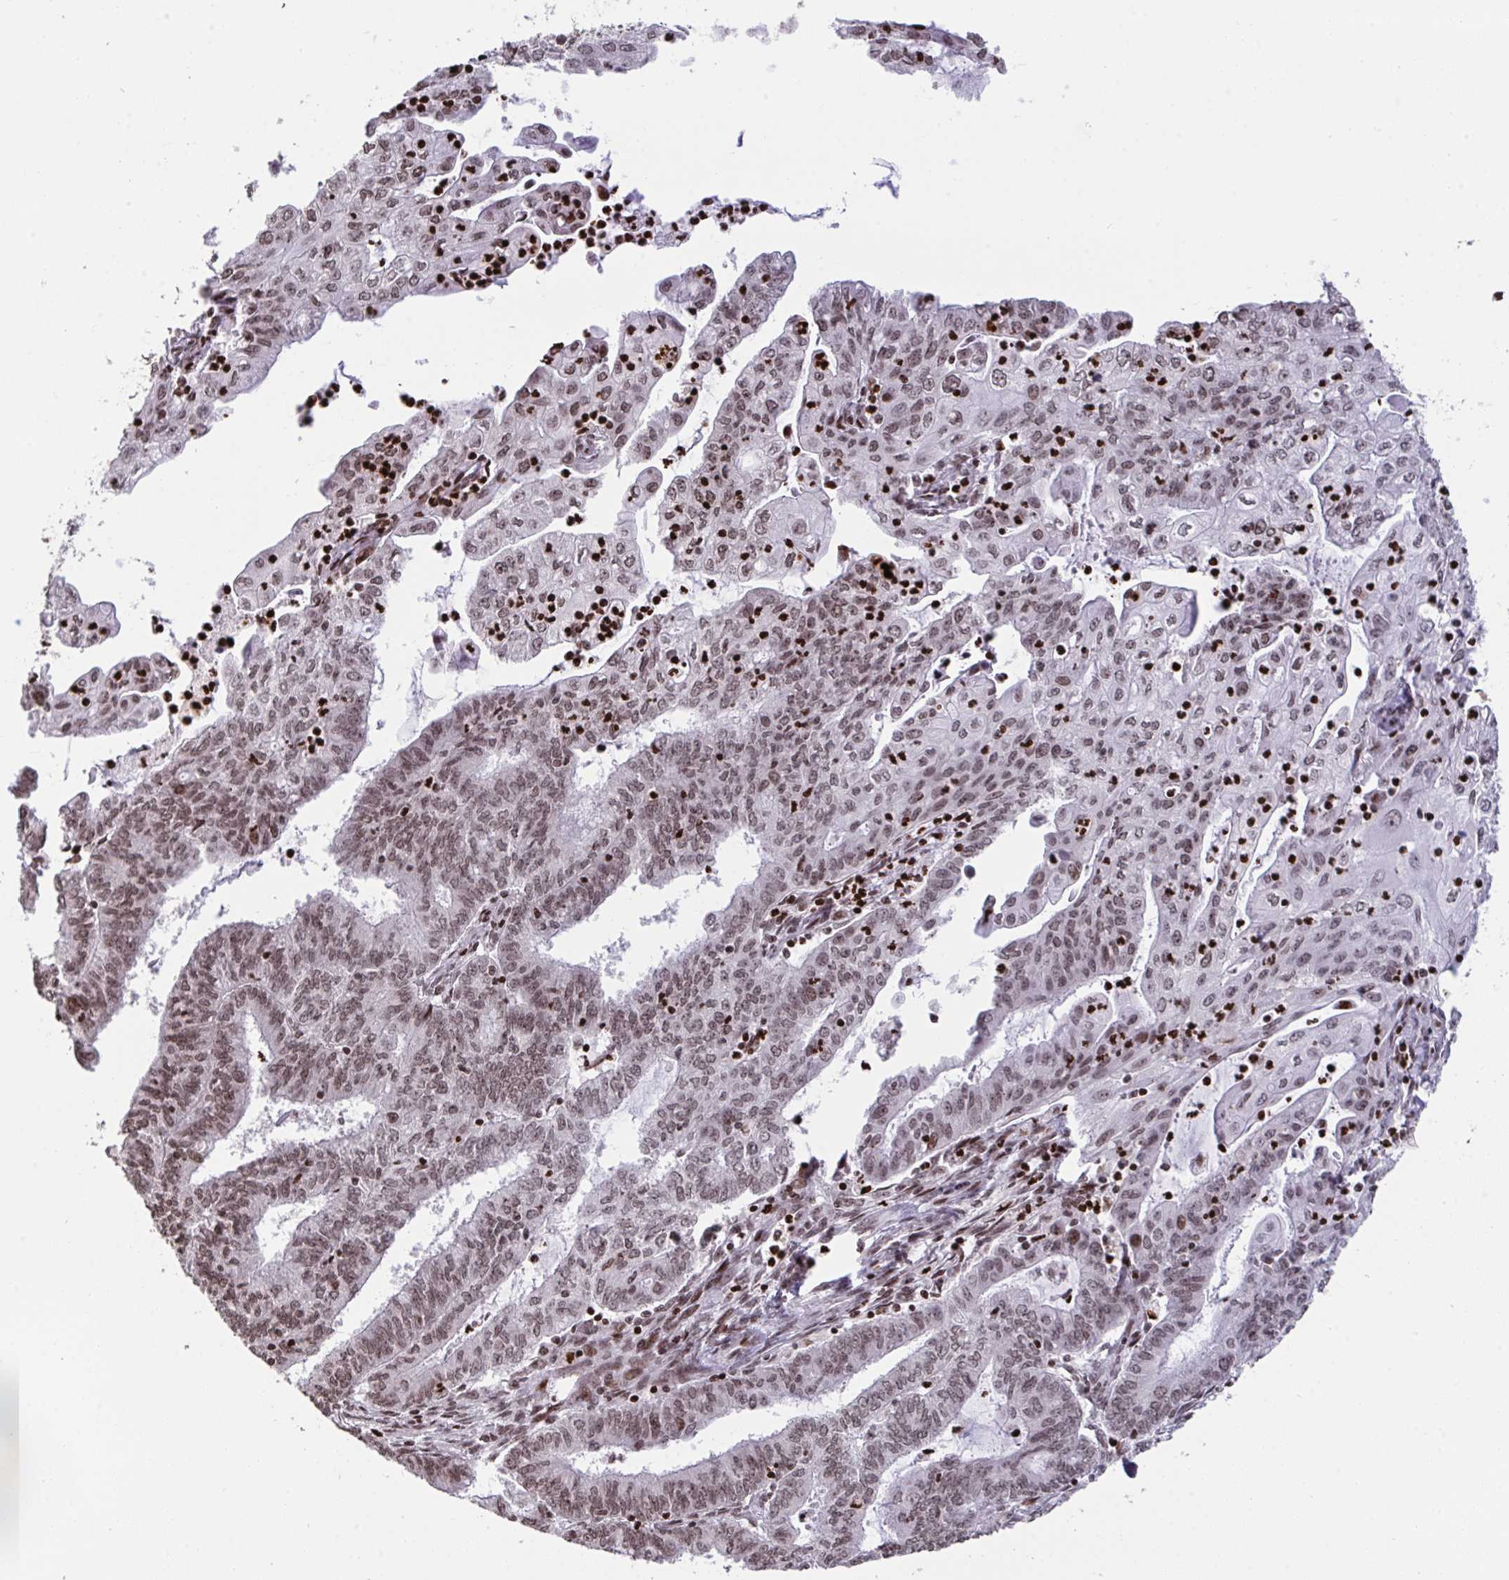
{"staining": {"intensity": "moderate", "quantity": ">75%", "location": "nuclear"}, "tissue": "endometrial cancer", "cell_type": "Tumor cells", "image_type": "cancer", "snomed": [{"axis": "morphology", "description": "Adenocarcinoma, NOS"}, {"axis": "topography", "description": "Endometrium"}], "caption": "Moderate nuclear positivity for a protein is present in about >75% of tumor cells of adenocarcinoma (endometrial) using immunohistochemistry.", "gene": "NIP7", "patient": {"sex": "female", "age": 61}}